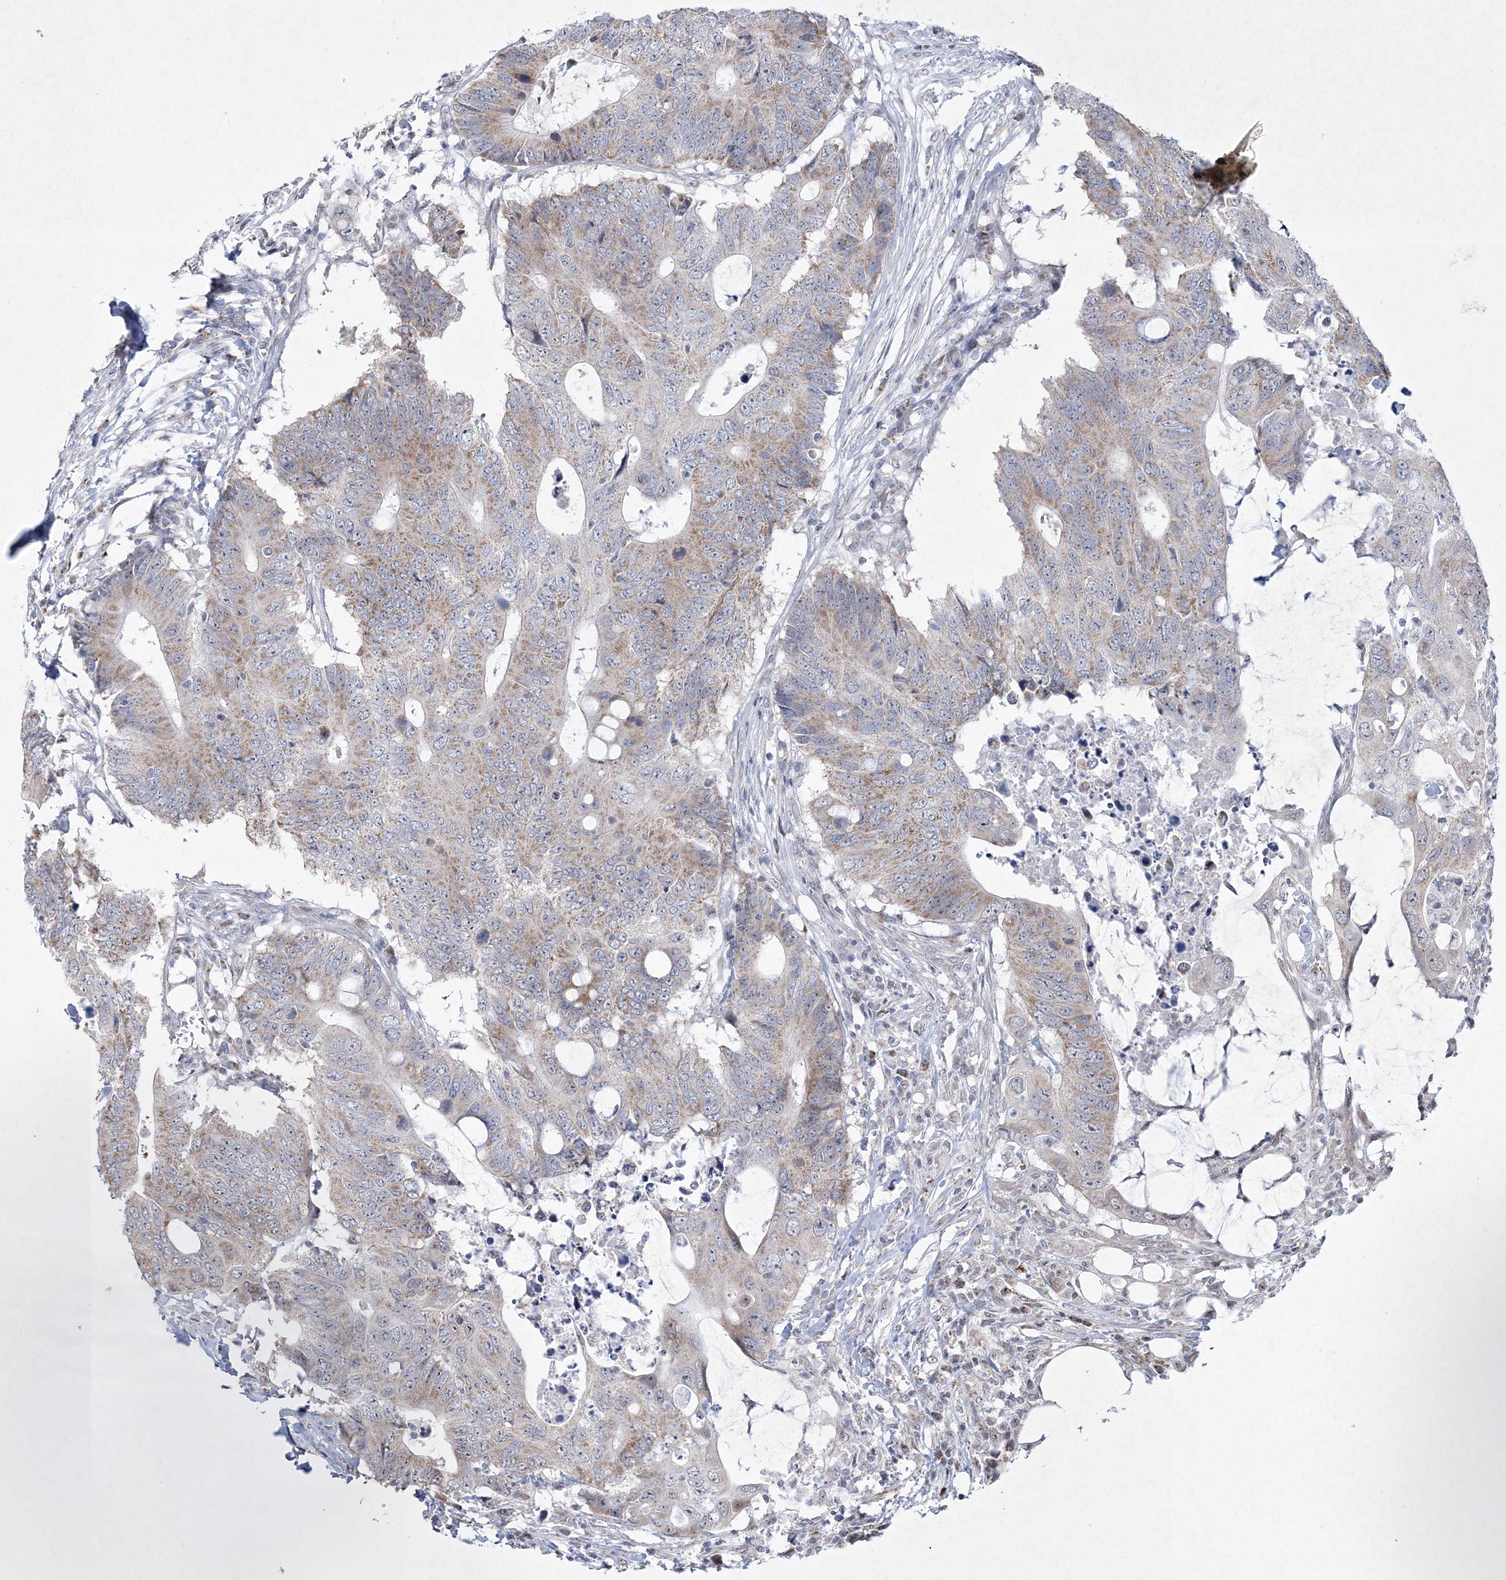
{"staining": {"intensity": "moderate", "quantity": ">75%", "location": "cytoplasmic/membranous"}, "tissue": "colorectal cancer", "cell_type": "Tumor cells", "image_type": "cancer", "snomed": [{"axis": "morphology", "description": "Adenocarcinoma, NOS"}, {"axis": "topography", "description": "Colon"}], "caption": "Immunohistochemical staining of colorectal adenocarcinoma exhibits medium levels of moderate cytoplasmic/membranous protein staining in about >75% of tumor cells.", "gene": "CES4A", "patient": {"sex": "male", "age": 71}}